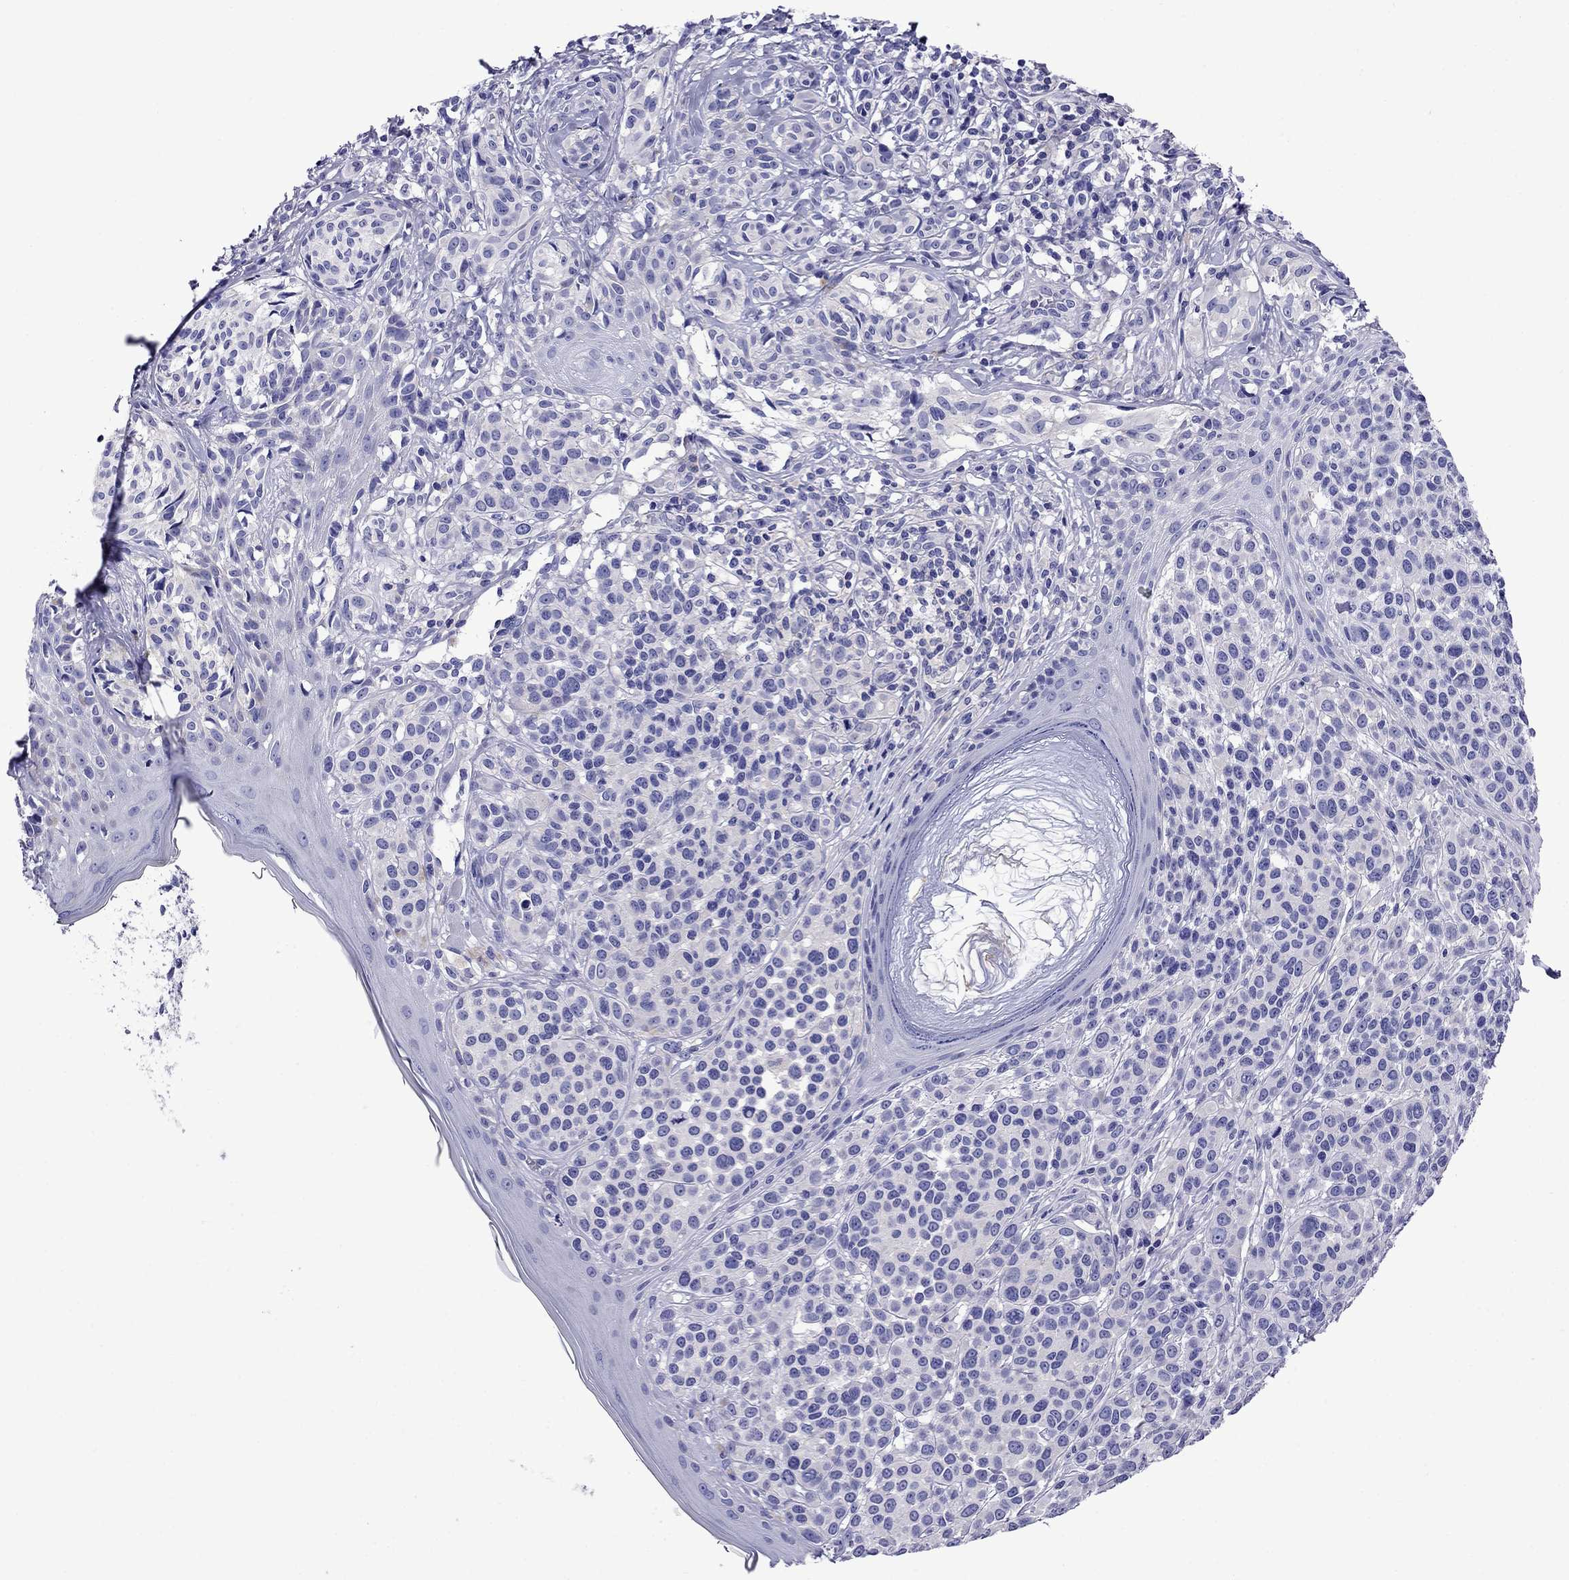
{"staining": {"intensity": "negative", "quantity": "none", "location": "none"}, "tissue": "melanoma", "cell_type": "Tumor cells", "image_type": "cancer", "snomed": [{"axis": "morphology", "description": "Malignant melanoma, NOS"}, {"axis": "topography", "description": "Skin"}], "caption": "Immunohistochemical staining of human melanoma demonstrates no significant expression in tumor cells.", "gene": "SCG2", "patient": {"sex": "male", "age": 79}}